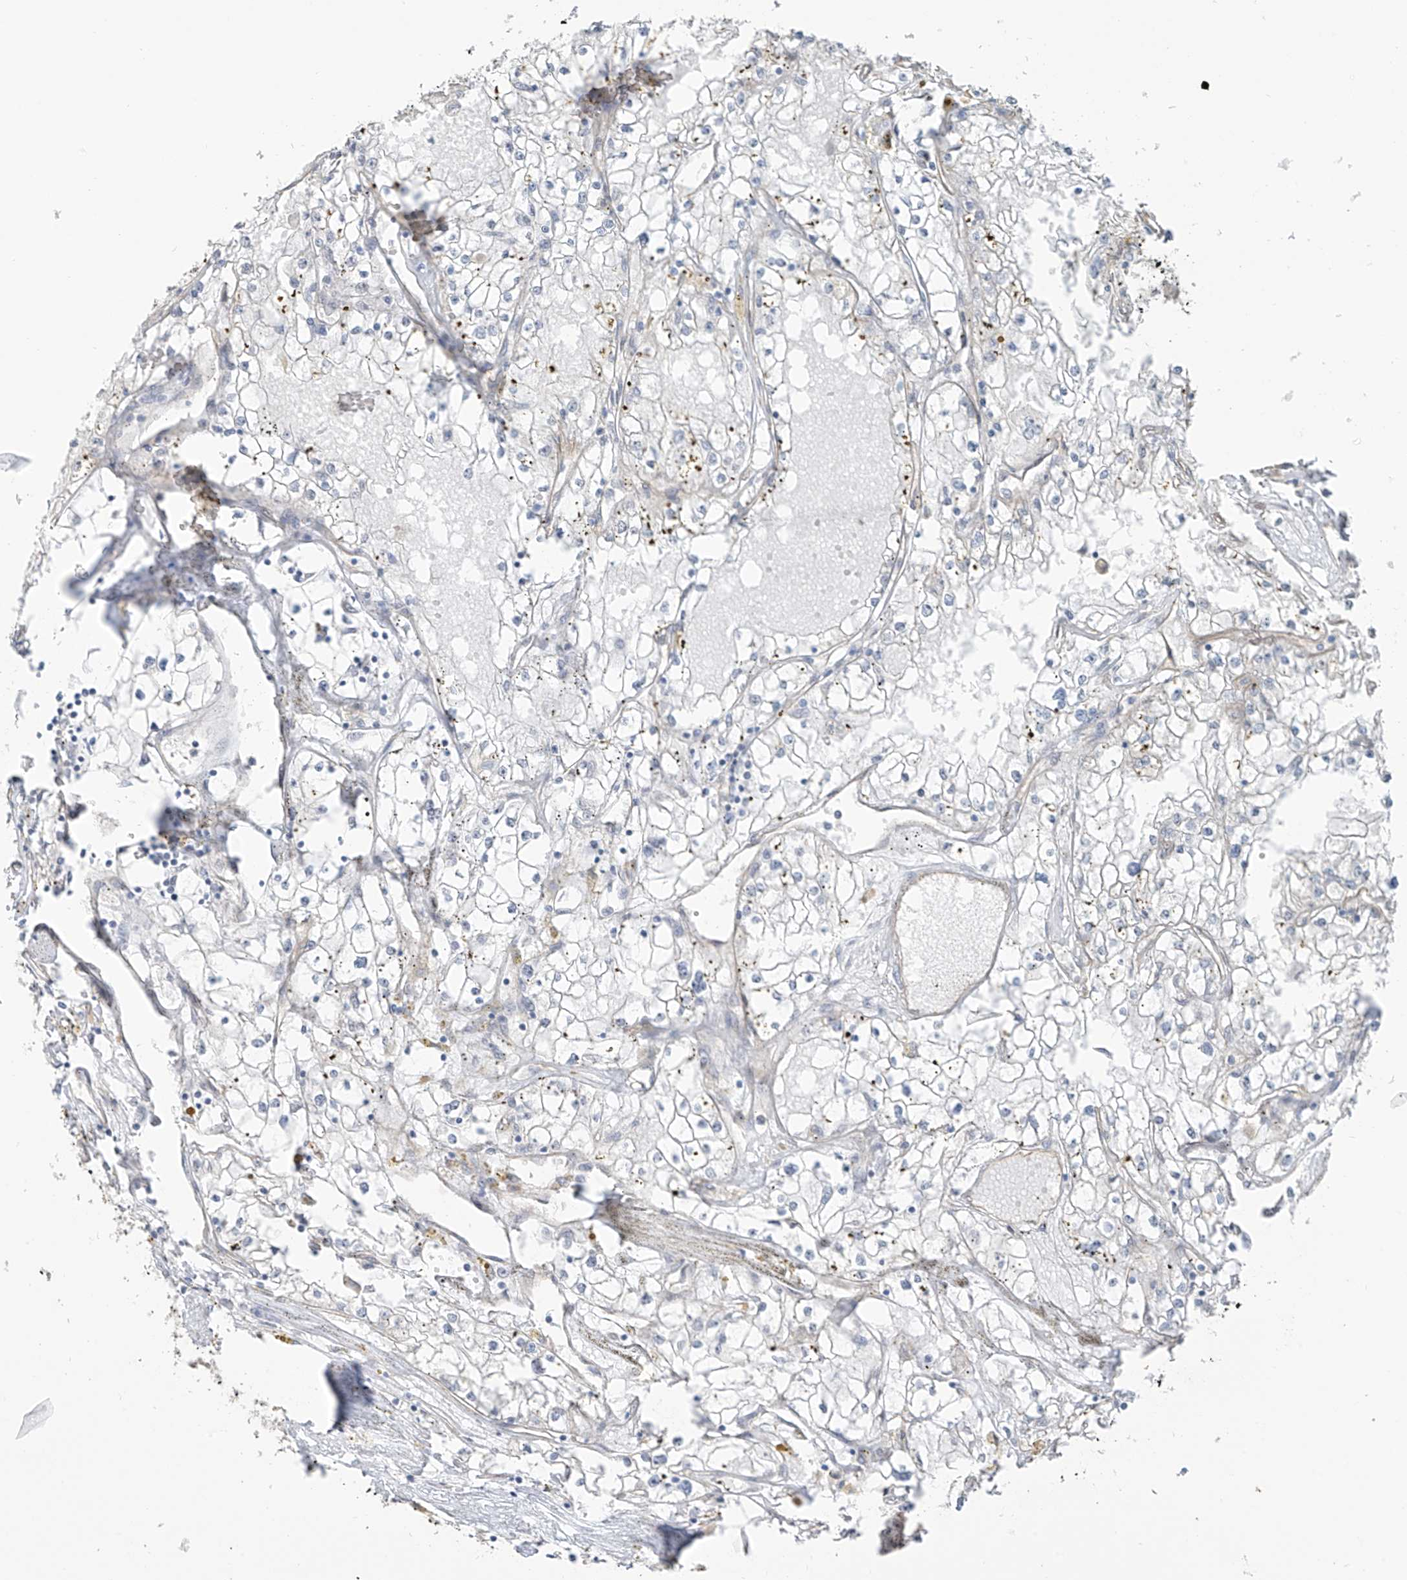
{"staining": {"intensity": "negative", "quantity": "none", "location": "none"}, "tissue": "renal cancer", "cell_type": "Tumor cells", "image_type": "cancer", "snomed": [{"axis": "morphology", "description": "Adenocarcinoma, NOS"}, {"axis": "topography", "description": "Kidney"}], "caption": "Adenocarcinoma (renal) was stained to show a protein in brown. There is no significant expression in tumor cells. (Immunohistochemistry (ihc), brightfield microscopy, high magnification).", "gene": "TUBE1", "patient": {"sex": "male", "age": 56}}